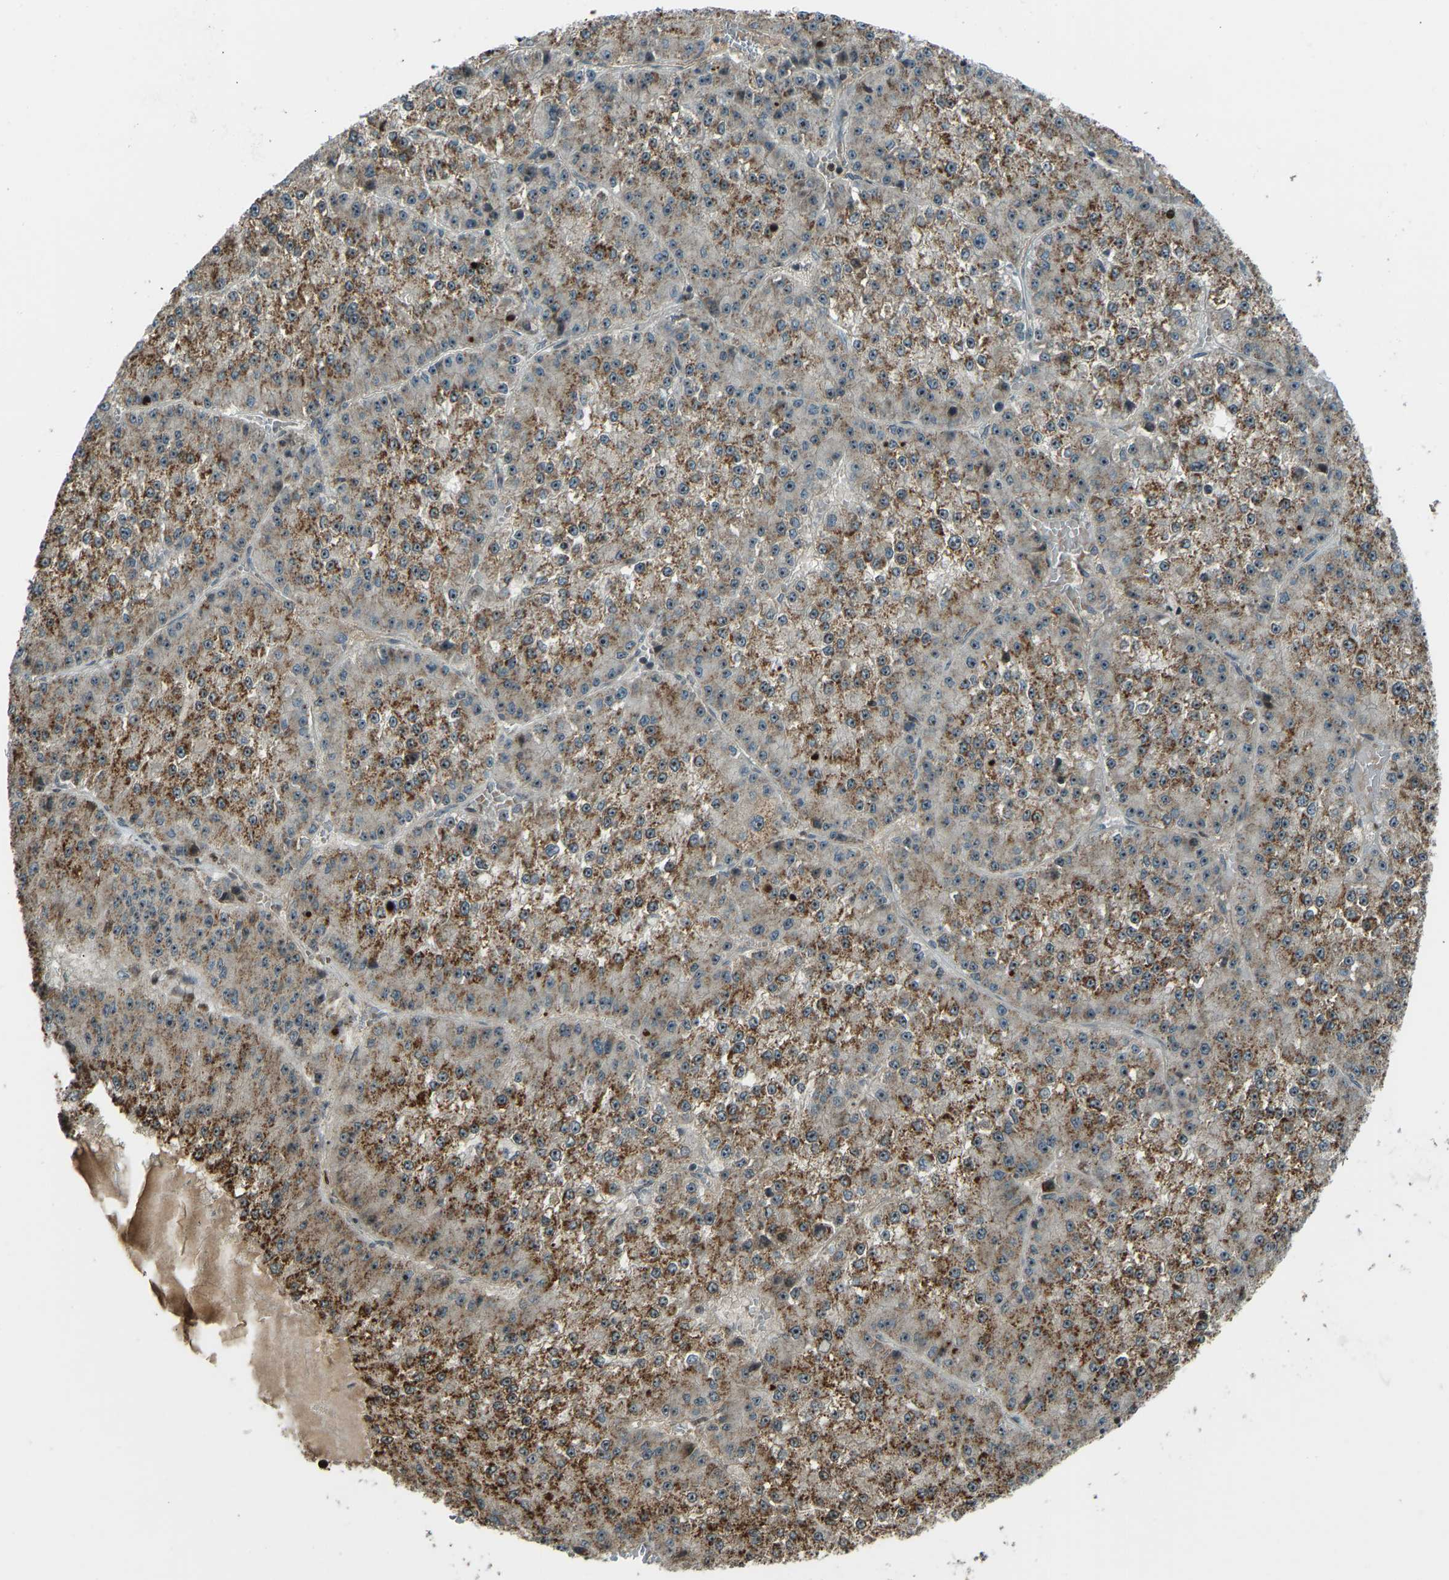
{"staining": {"intensity": "moderate", "quantity": ">75%", "location": "cytoplasmic/membranous"}, "tissue": "liver cancer", "cell_type": "Tumor cells", "image_type": "cancer", "snomed": [{"axis": "morphology", "description": "Carcinoma, Hepatocellular, NOS"}, {"axis": "topography", "description": "Liver"}], "caption": "Protein staining demonstrates moderate cytoplasmic/membranous expression in approximately >75% of tumor cells in liver cancer (hepatocellular carcinoma).", "gene": "SVOPL", "patient": {"sex": "female", "age": 73}}